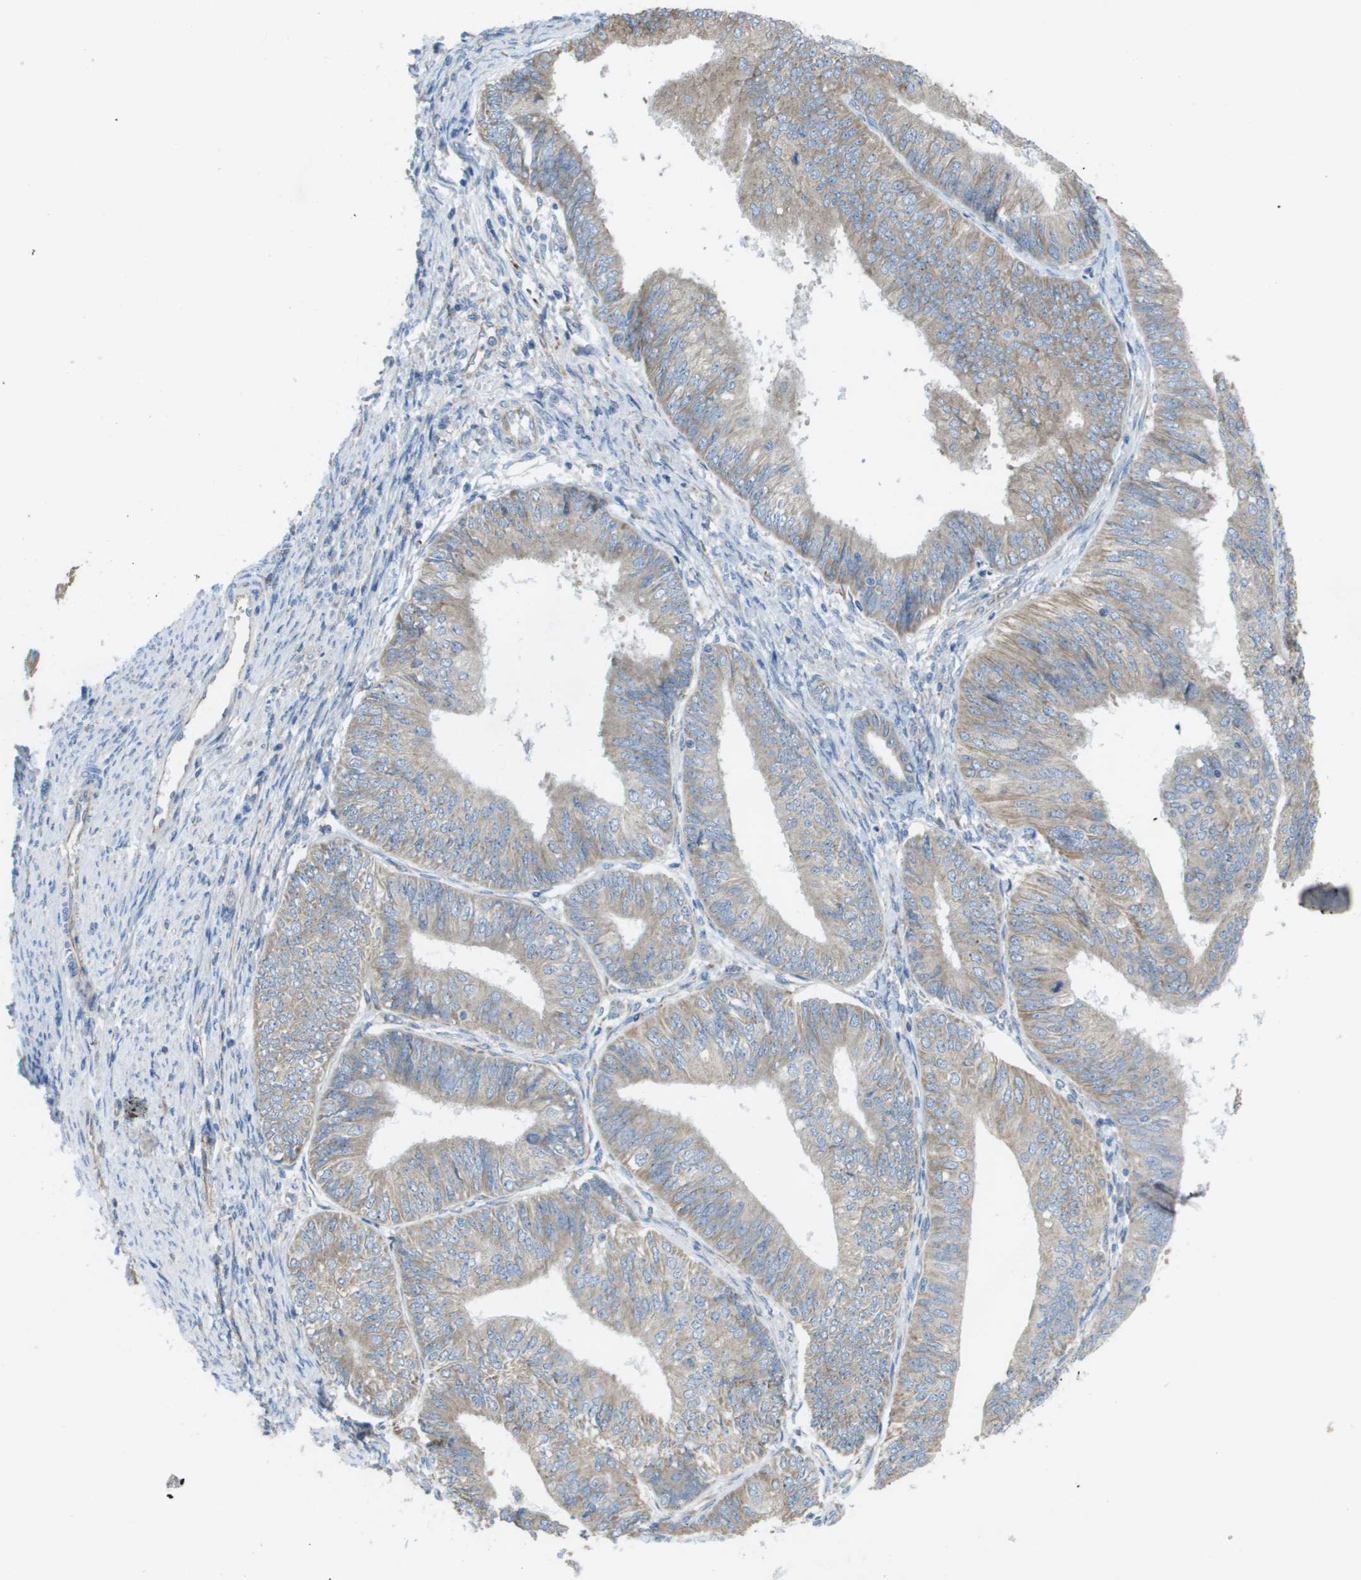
{"staining": {"intensity": "weak", "quantity": ">75%", "location": "cytoplasmic/membranous"}, "tissue": "endometrial cancer", "cell_type": "Tumor cells", "image_type": "cancer", "snomed": [{"axis": "morphology", "description": "Adenocarcinoma, NOS"}, {"axis": "topography", "description": "Endometrium"}], "caption": "High-power microscopy captured an immunohistochemistry (IHC) micrograph of endometrial cancer, revealing weak cytoplasmic/membranous positivity in about >75% of tumor cells. (Brightfield microscopy of DAB IHC at high magnification).", "gene": "CLCN2", "patient": {"sex": "female", "age": 58}}